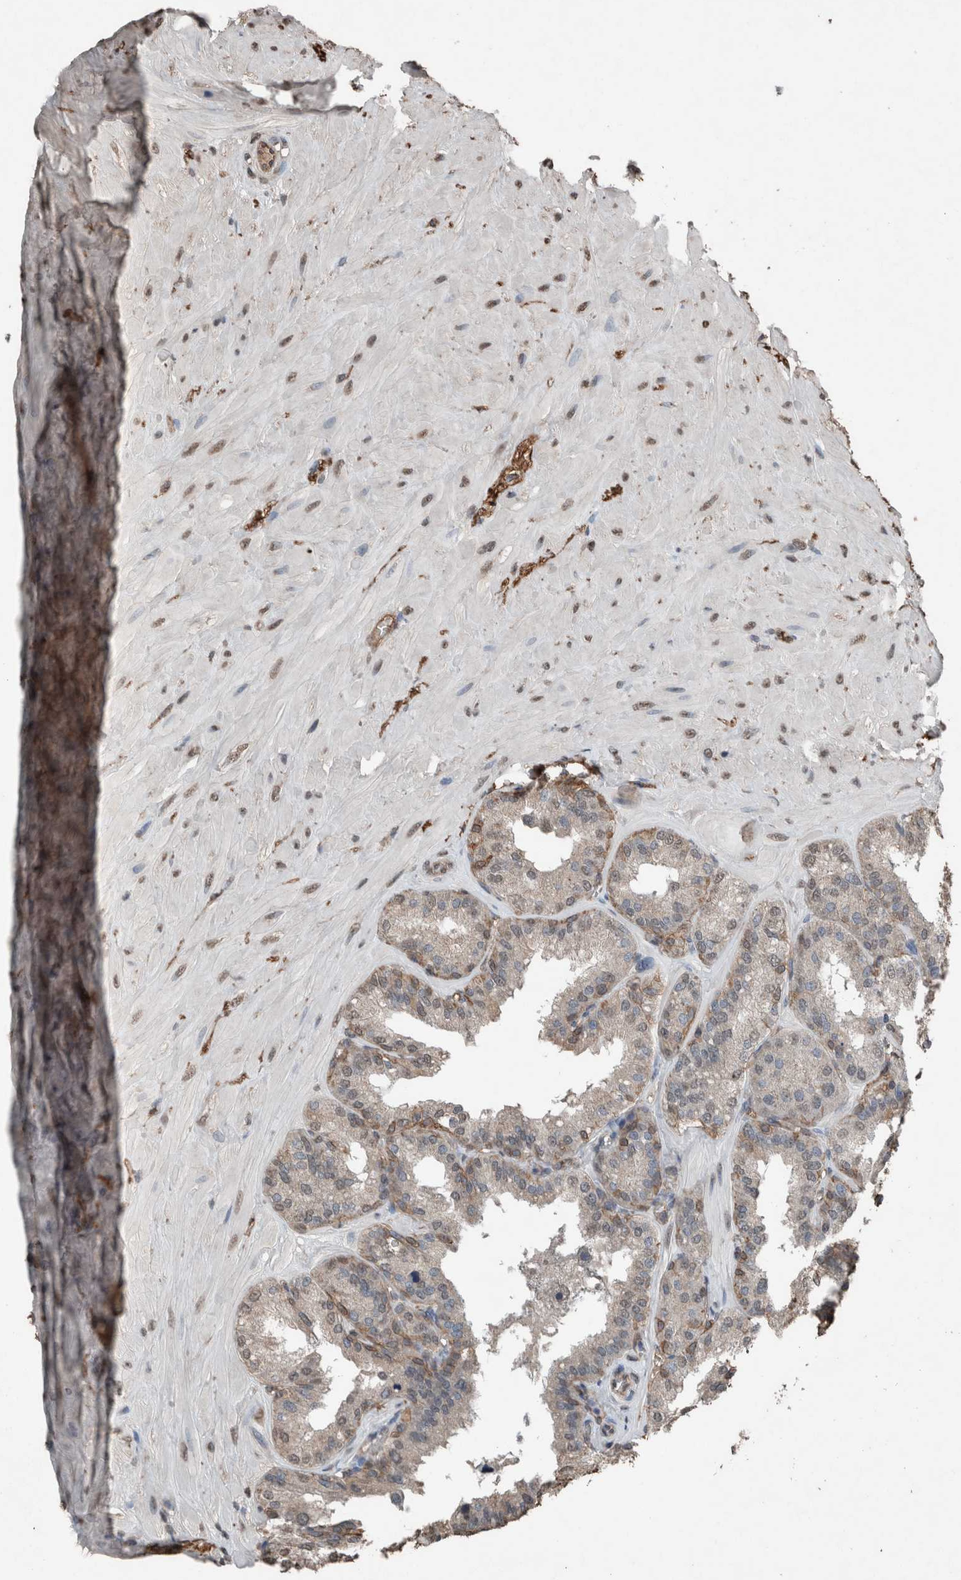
{"staining": {"intensity": "moderate", "quantity": "25%-75%", "location": "cytoplasmic/membranous"}, "tissue": "seminal vesicle", "cell_type": "Glandular cells", "image_type": "normal", "snomed": [{"axis": "morphology", "description": "Normal tissue, NOS"}, {"axis": "topography", "description": "Prostate"}, {"axis": "topography", "description": "Seminal veicle"}], "caption": "A high-resolution image shows immunohistochemistry staining of normal seminal vesicle, which shows moderate cytoplasmic/membranous positivity in about 25%-75% of glandular cells.", "gene": "S100A10", "patient": {"sex": "male", "age": 51}}